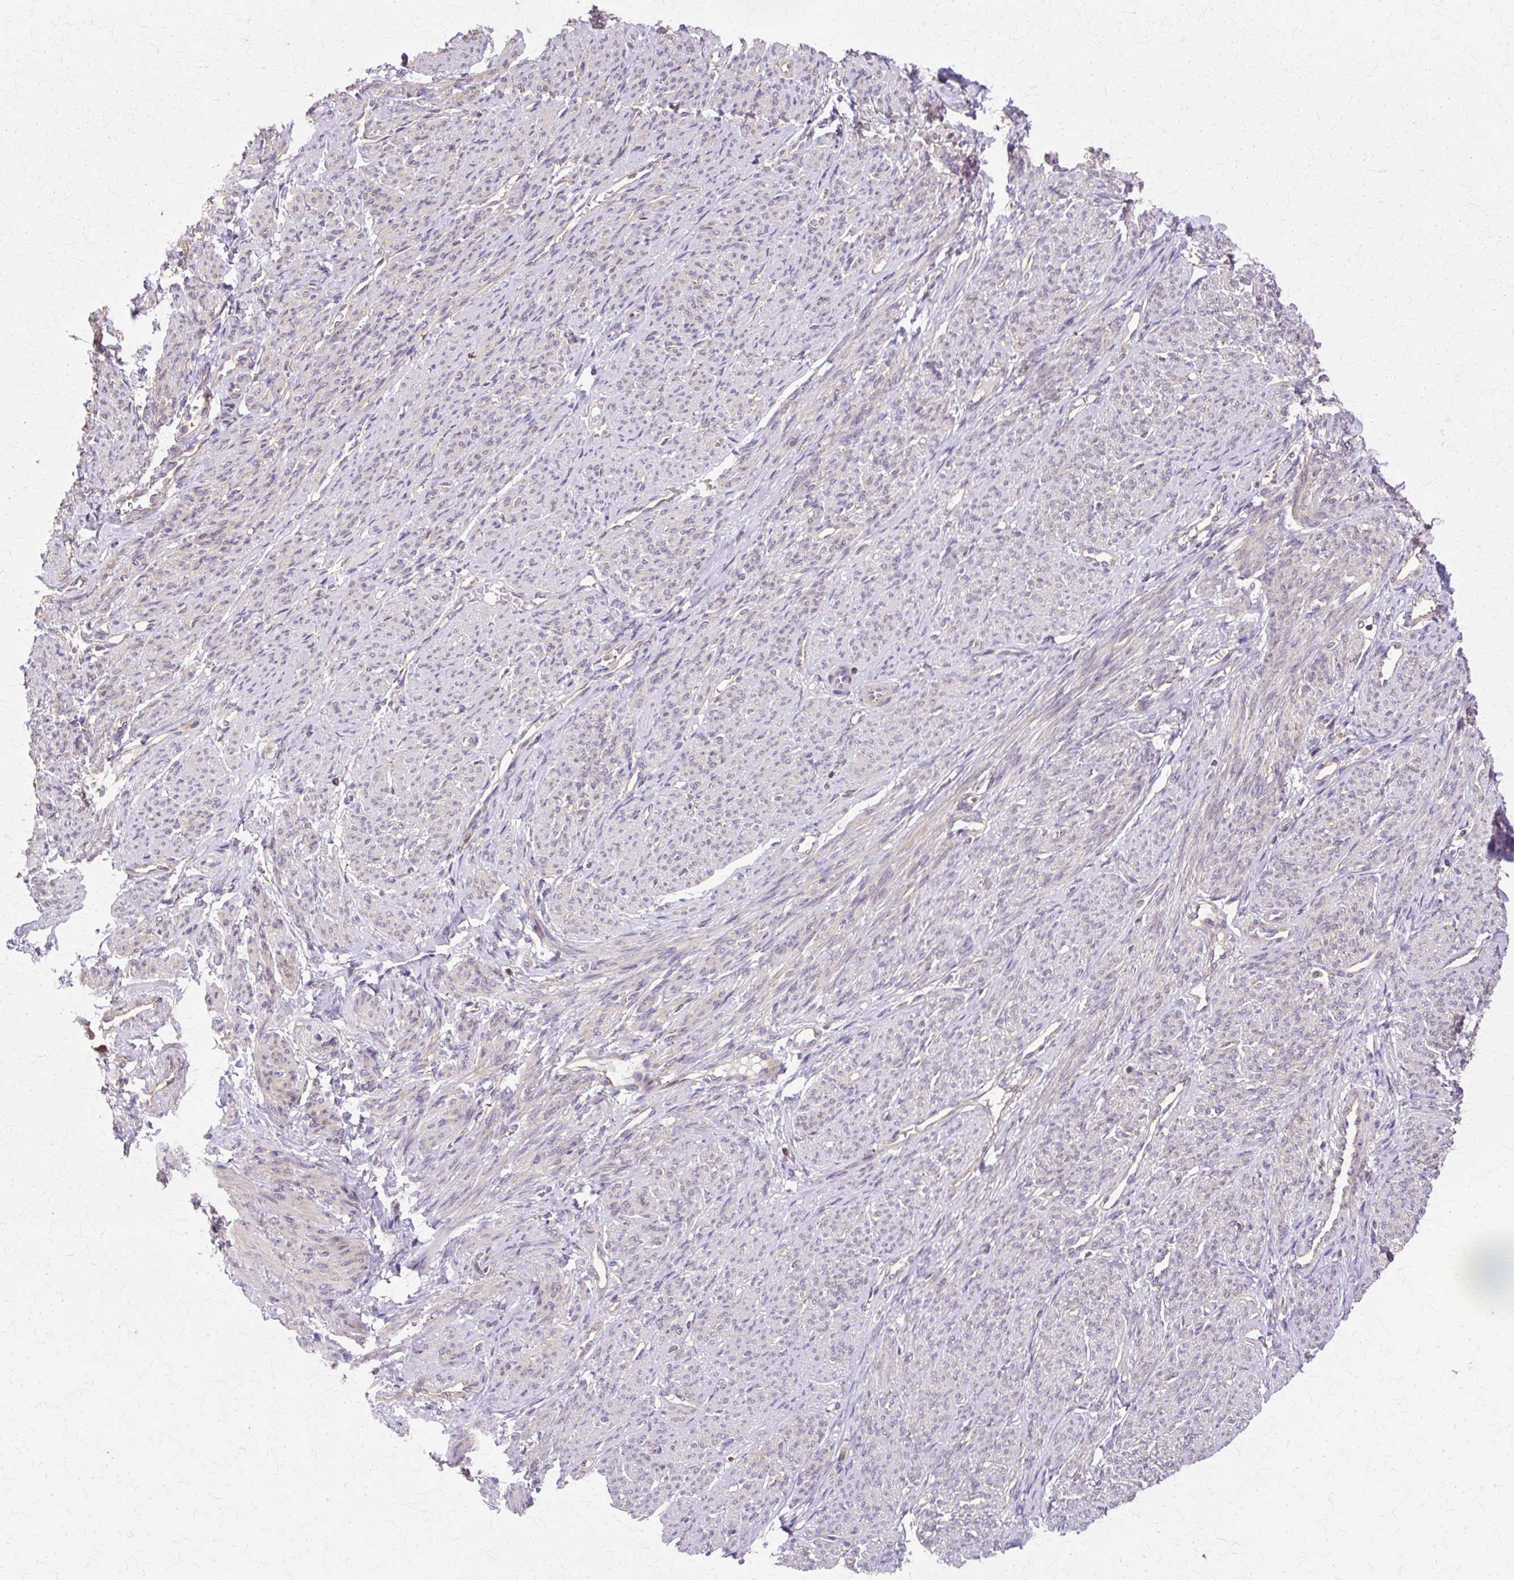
{"staining": {"intensity": "negative", "quantity": "none", "location": "none"}, "tissue": "smooth muscle", "cell_type": "Smooth muscle cells", "image_type": "normal", "snomed": [{"axis": "morphology", "description": "Normal tissue, NOS"}, {"axis": "topography", "description": "Smooth muscle"}], "caption": "Immunohistochemistry (IHC) micrograph of unremarkable smooth muscle stained for a protein (brown), which reveals no positivity in smooth muscle cells.", "gene": "COPB1", "patient": {"sex": "female", "age": 65}}